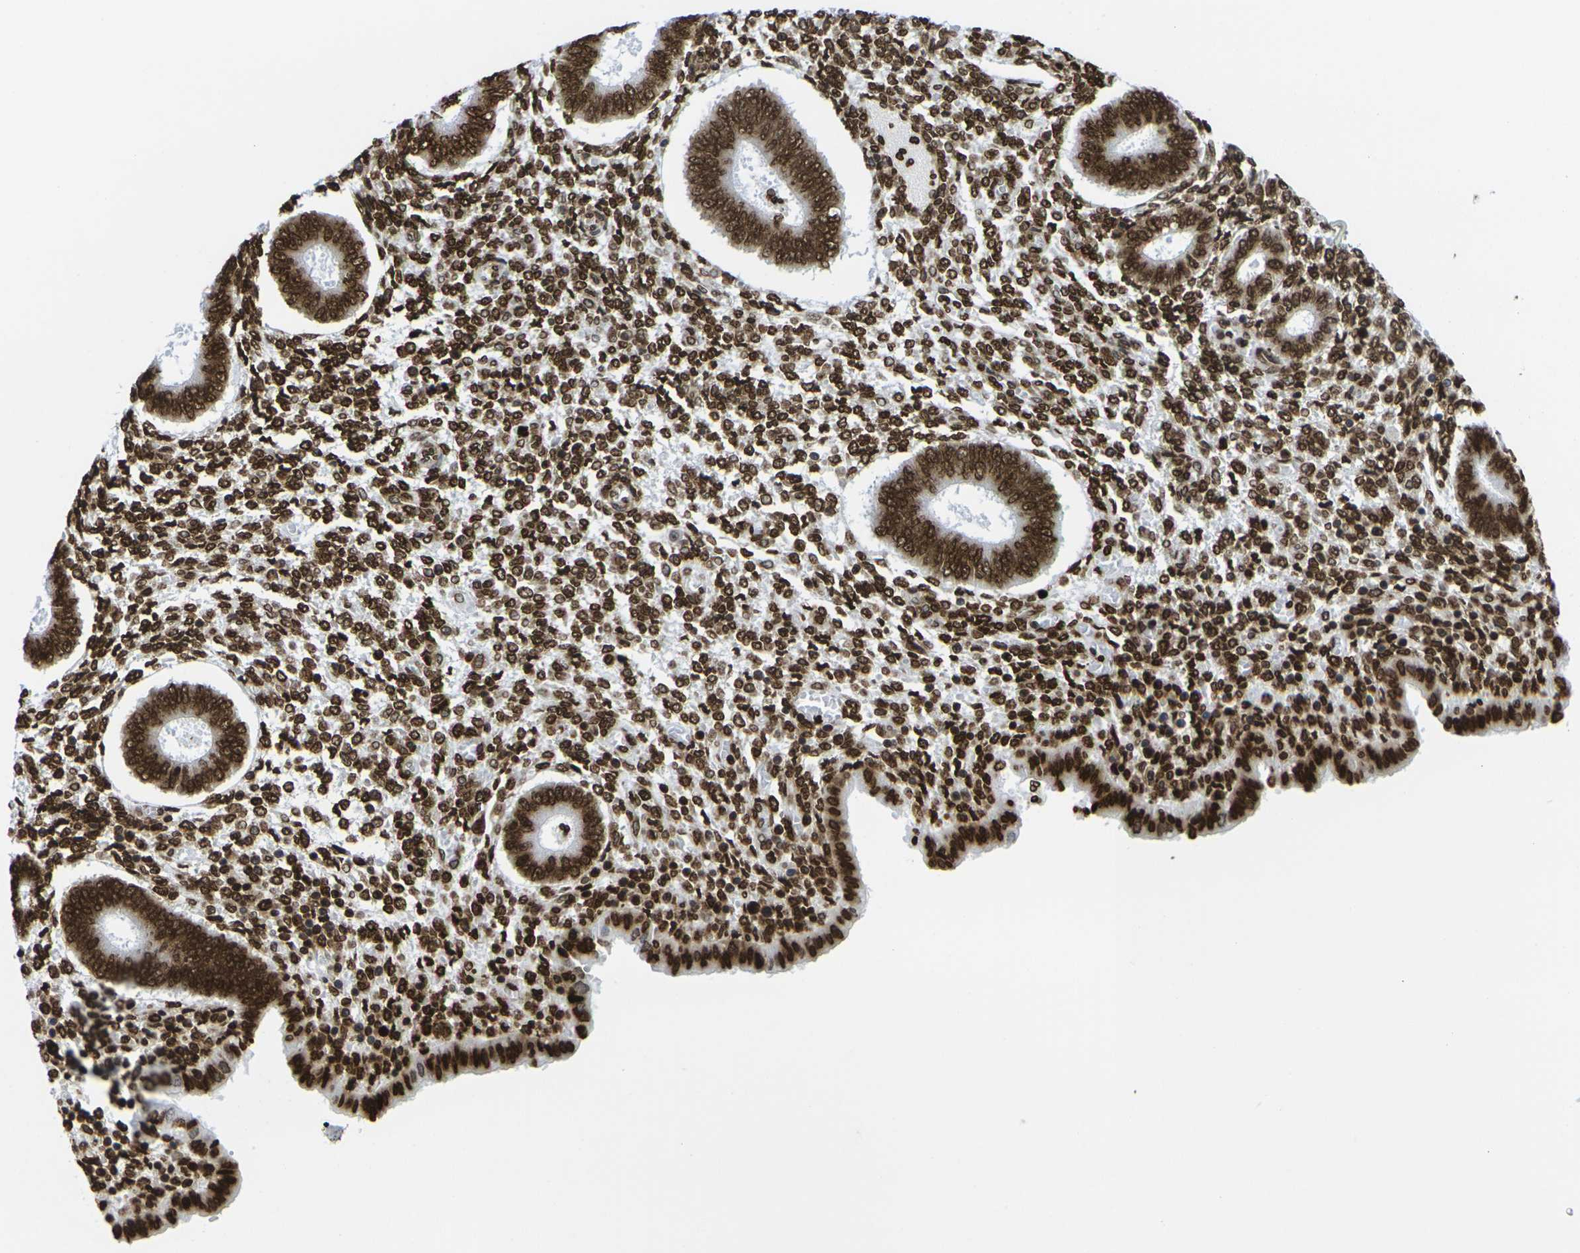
{"staining": {"intensity": "strong", "quantity": ">75%", "location": "nuclear"}, "tissue": "endometrium", "cell_type": "Cells in endometrial stroma", "image_type": "normal", "snomed": [{"axis": "morphology", "description": "Normal tissue, NOS"}, {"axis": "topography", "description": "Endometrium"}], "caption": "Immunohistochemistry of normal endometrium shows high levels of strong nuclear expression in about >75% of cells in endometrial stroma. The staining is performed using DAB (3,3'-diaminobenzidine) brown chromogen to label protein expression. The nuclei are counter-stained blue using hematoxylin.", "gene": "H2AC21", "patient": {"sex": "female", "age": 35}}